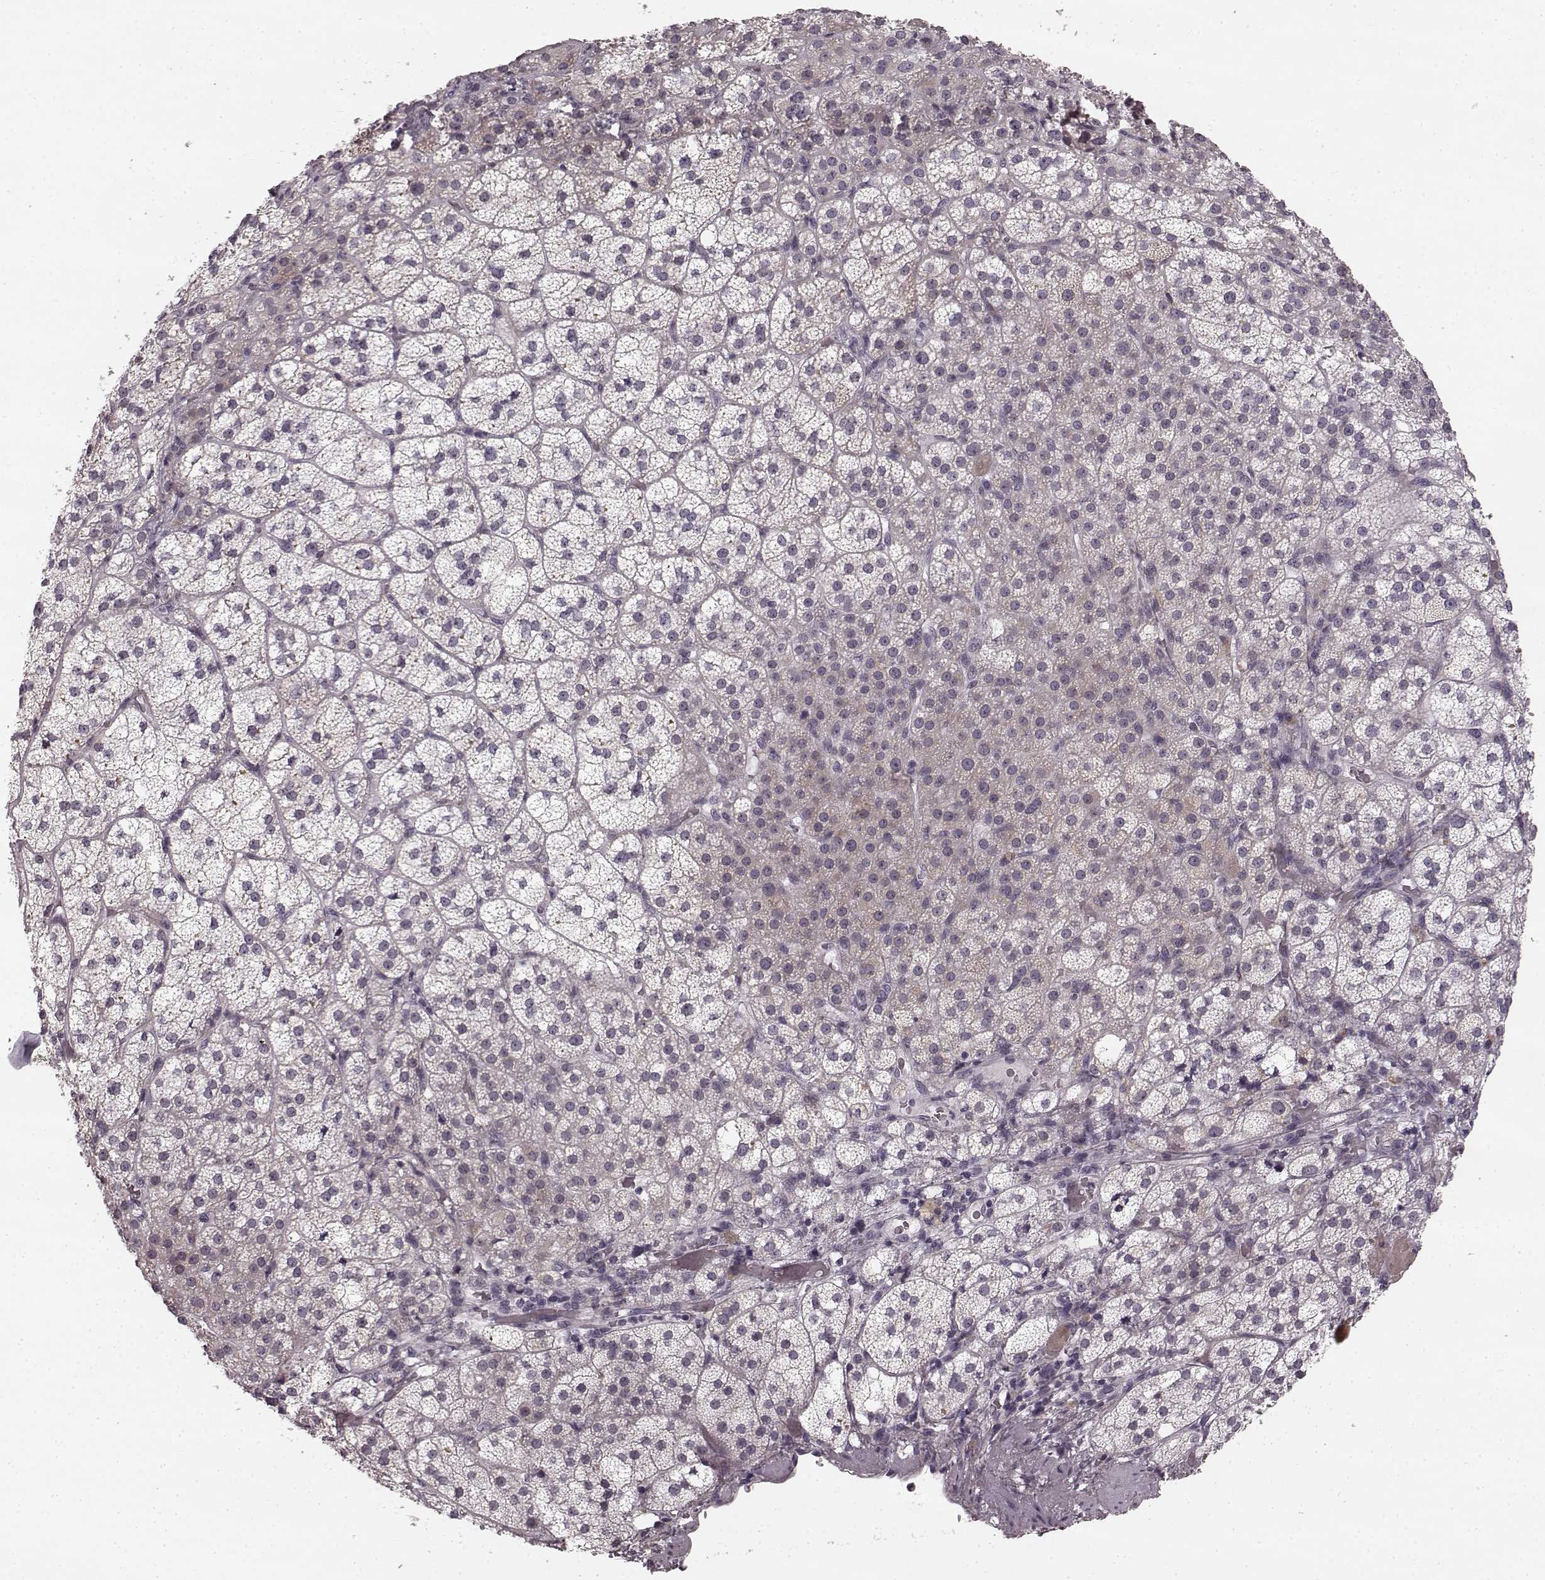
{"staining": {"intensity": "weak", "quantity": "25%-75%", "location": "cytoplasmic/membranous"}, "tissue": "adrenal gland", "cell_type": "Glandular cells", "image_type": "normal", "snomed": [{"axis": "morphology", "description": "Normal tissue, NOS"}, {"axis": "topography", "description": "Adrenal gland"}], "caption": "Weak cytoplasmic/membranous expression is appreciated in about 25%-75% of glandular cells in normal adrenal gland. The staining is performed using DAB (3,3'-diaminobenzidine) brown chromogen to label protein expression. The nuclei are counter-stained blue using hematoxylin.", "gene": "FAM234B", "patient": {"sex": "female", "age": 60}}